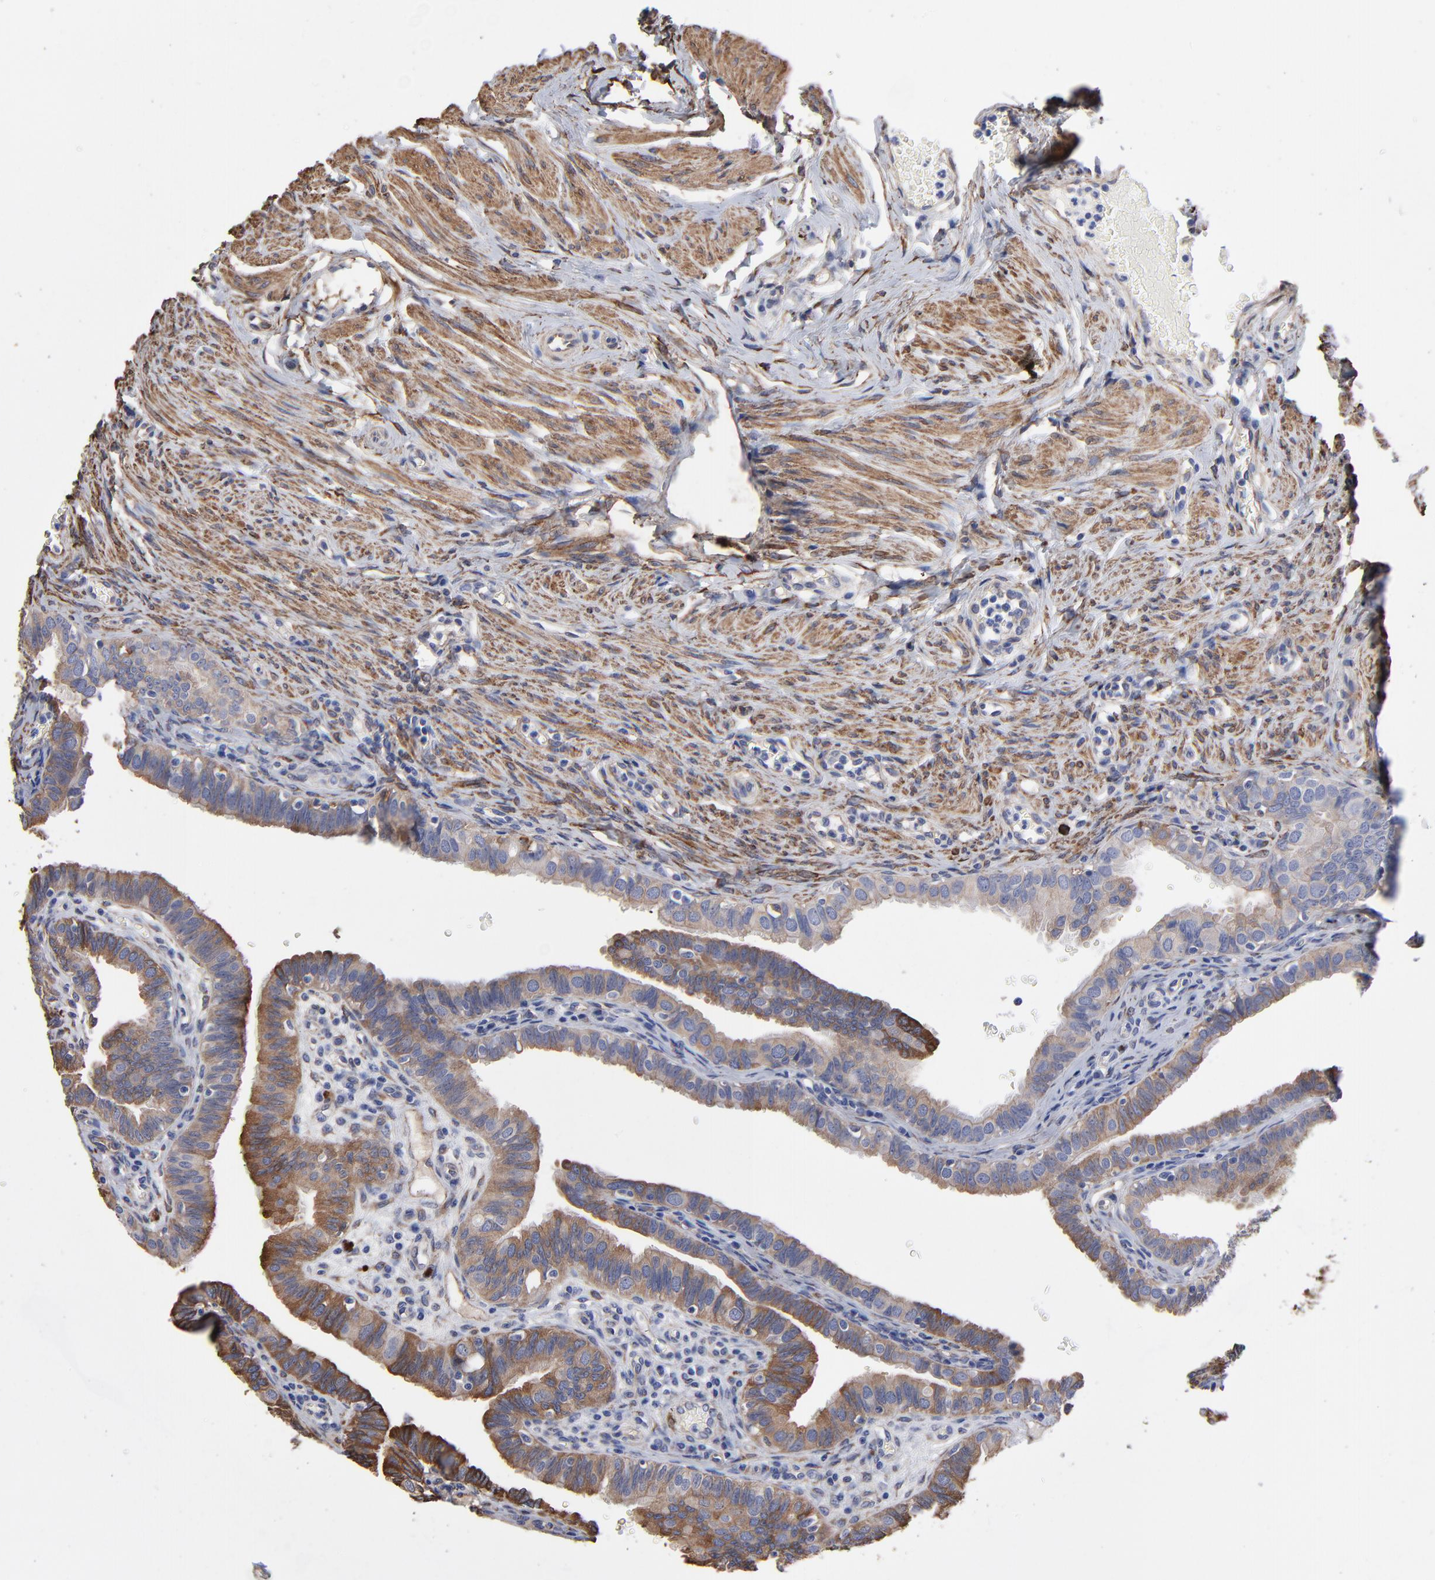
{"staining": {"intensity": "moderate", "quantity": "<25%", "location": "cytoplasmic/membranous"}, "tissue": "fallopian tube", "cell_type": "Glandular cells", "image_type": "normal", "snomed": [{"axis": "morphology", "description": "Normal tissue, NOS"}, {"axis": "topography", "description": "Fallopian tube"}, {"axis": "topography", "description": "Ovary"}], "caption": "Normal fallopian tube was stained to show a protein in brown. There is low levels of moderate cytoplasmic/membranous expression in about <25% of glandular cells.", "gene": "CILP", "patient": {"sex": "female", "age": 51}}